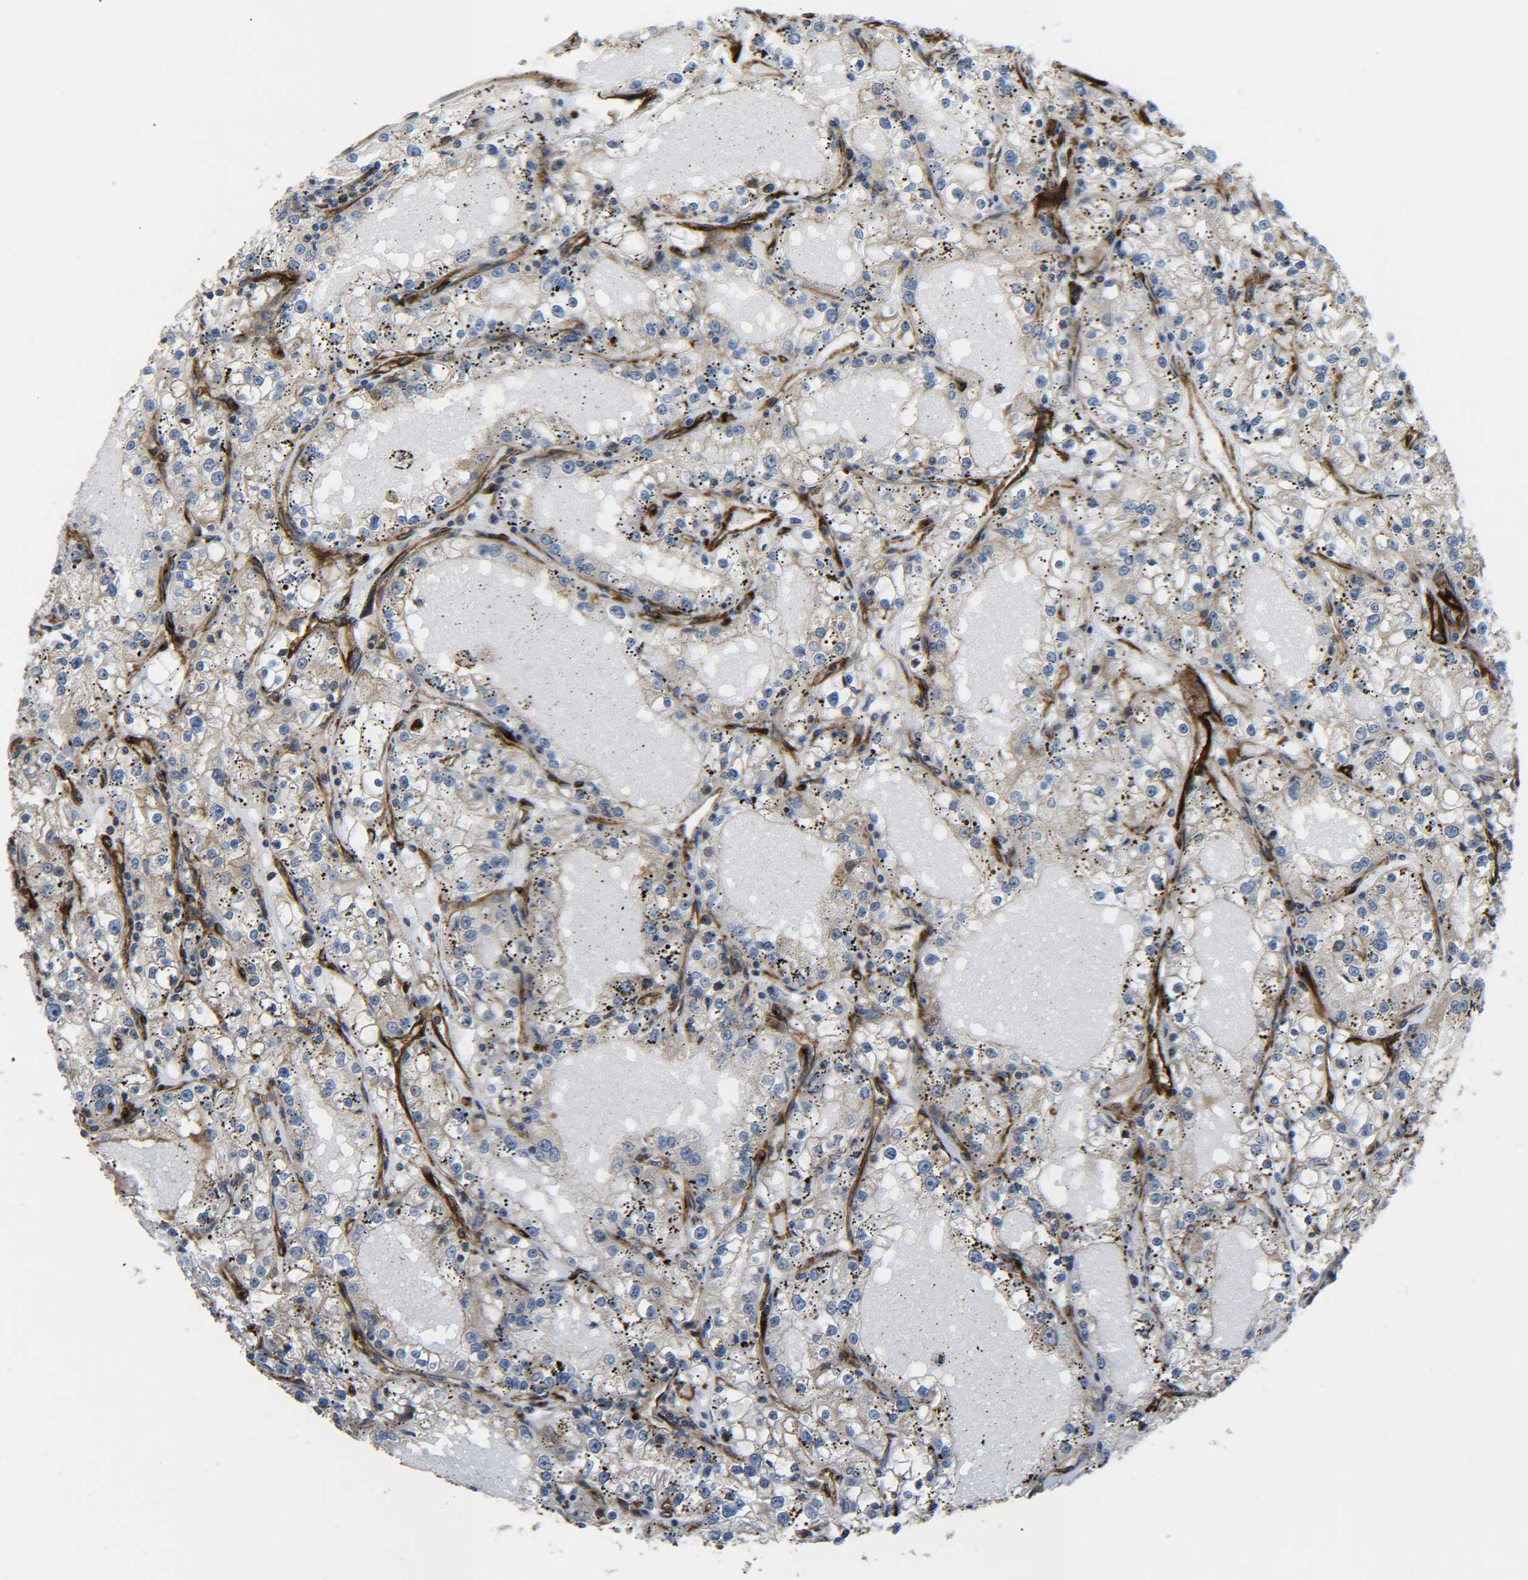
{"staining": {"intensity": "weak", "quantity": ">75%", "location": "cytoplasmic/membranous"}, "tissue": "renal cancer", "cell_type": "Tumor cells", "image_type": "cancer", "snomed": [{"axis": "morphology", "description": "Adenocarcinoma, NOS"}, {"axis": "topography", "description": "Kidney"}], "caption": "Renal cancer (adenocarcinoma) stained for a protein (brown) demonstrates weak cytoplasmic/membranous positive positivity in approximately >75% of tumor cells.", "gene": "ECE1", "patient": {"sex": "male", "age": 56}}